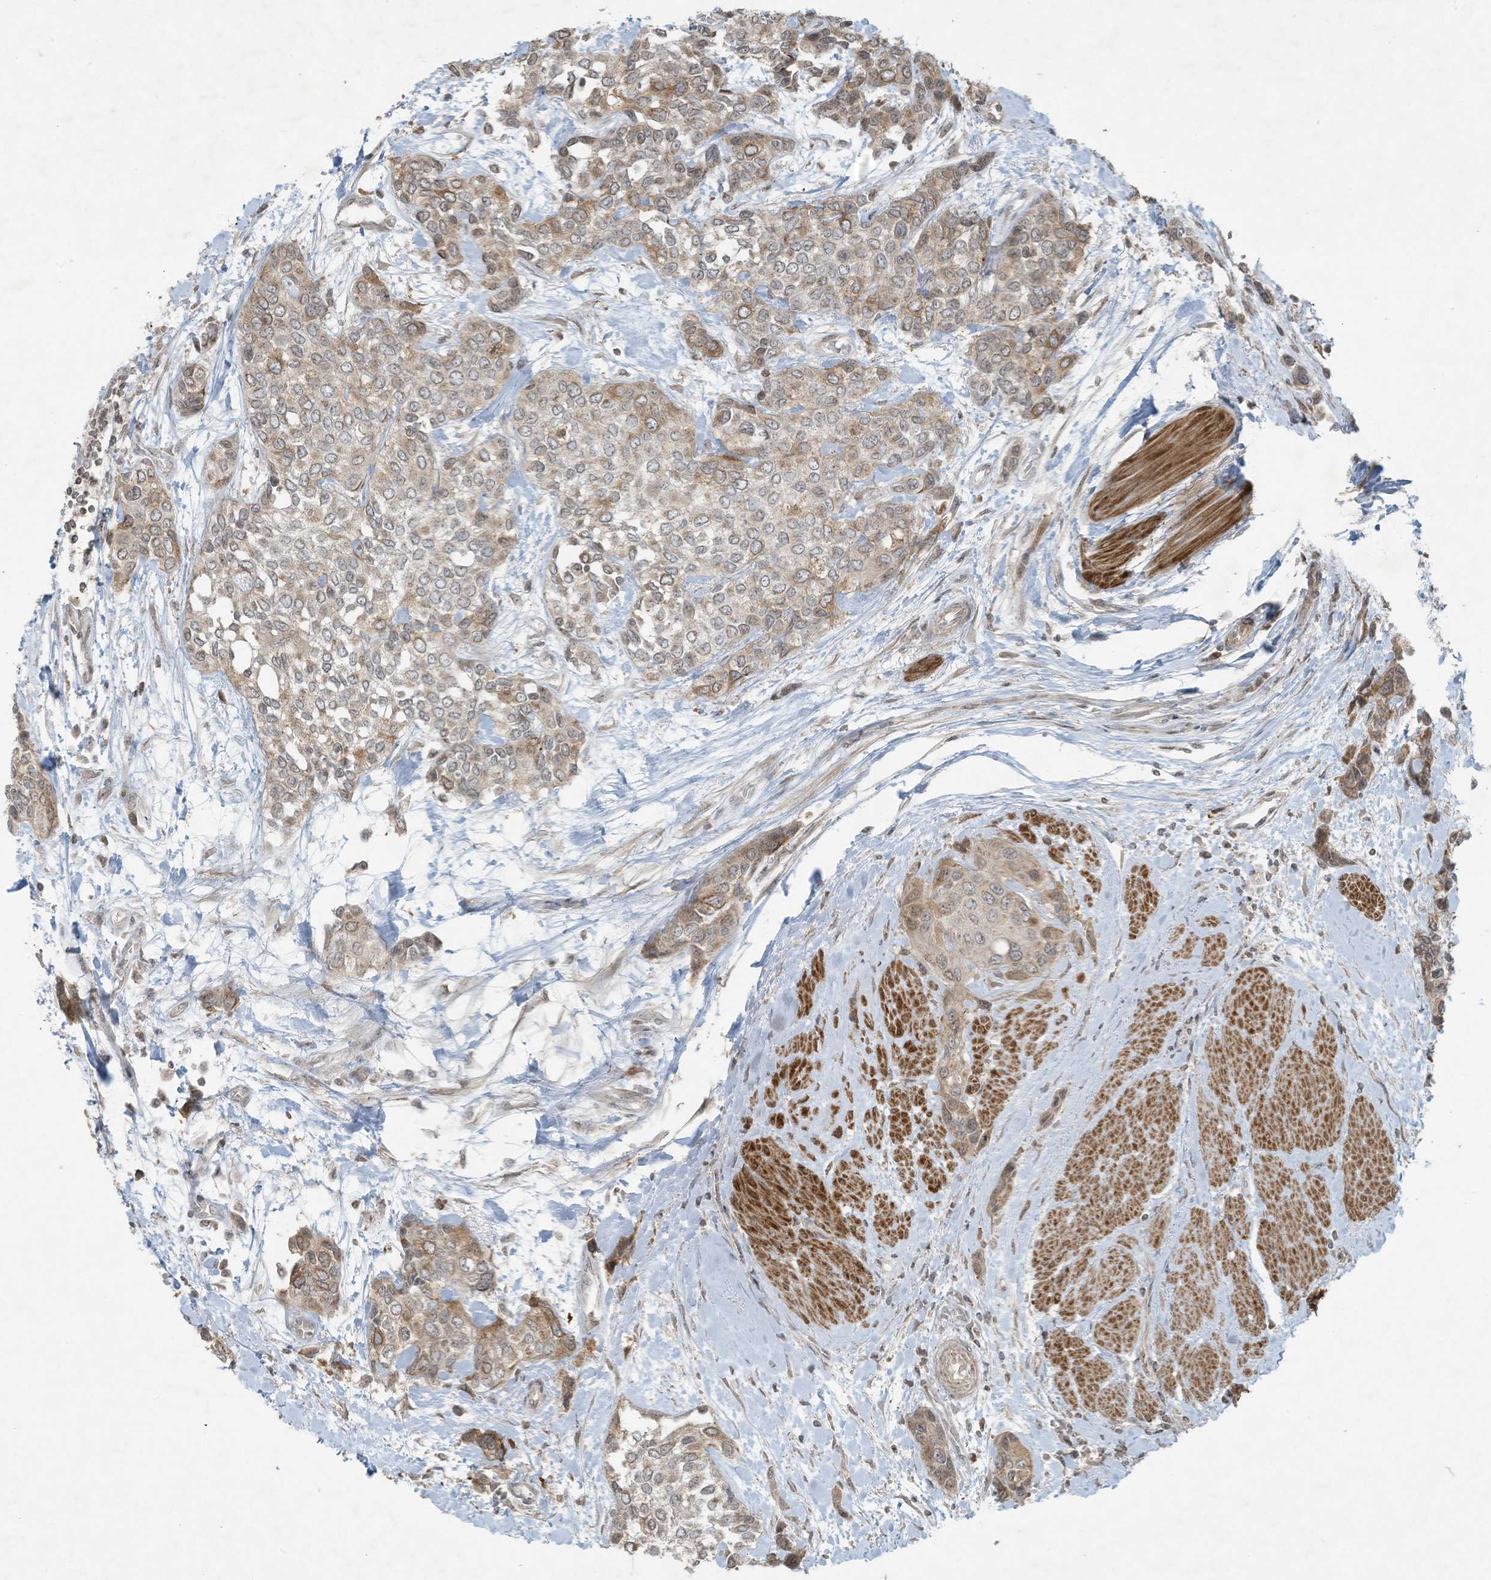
{"staining": {"intensity": "weak", "quantity": "25%-75%", "location": "cytoplasmic/membranous"}, "tissue": "urothelial cancer", "cell_type": "Tumor cells", "image_type": "cancer", "snomed": [{"axis": "morphology", "description": "Normal tissue, NOS"}, {"axis": "morphology", "description": "Urothelial carcinoma, High grade"}, {"axis": "topography", "description": "Vascular tissue"}, {"axis": "topography", "description": "Urinary bladder"}], "caption": "High-magnification brightfield microscopy of urothelial cancer stained with DAB (3,3'-diaminobenzidine) (brown) and counterstained with hematoxylin (blue). tumor cells exhibit weak cytoplasmic/membranous expression is appreciated in approximately25%-75% of cells. (Stains: DAB (3,3'-diaminobenzidine) in brown, nuclei in blue, Microscopy: brightfield microscopy at high magnification).", "gene": "ZNF263", "patient": {"sex": "female", "age": 56}}